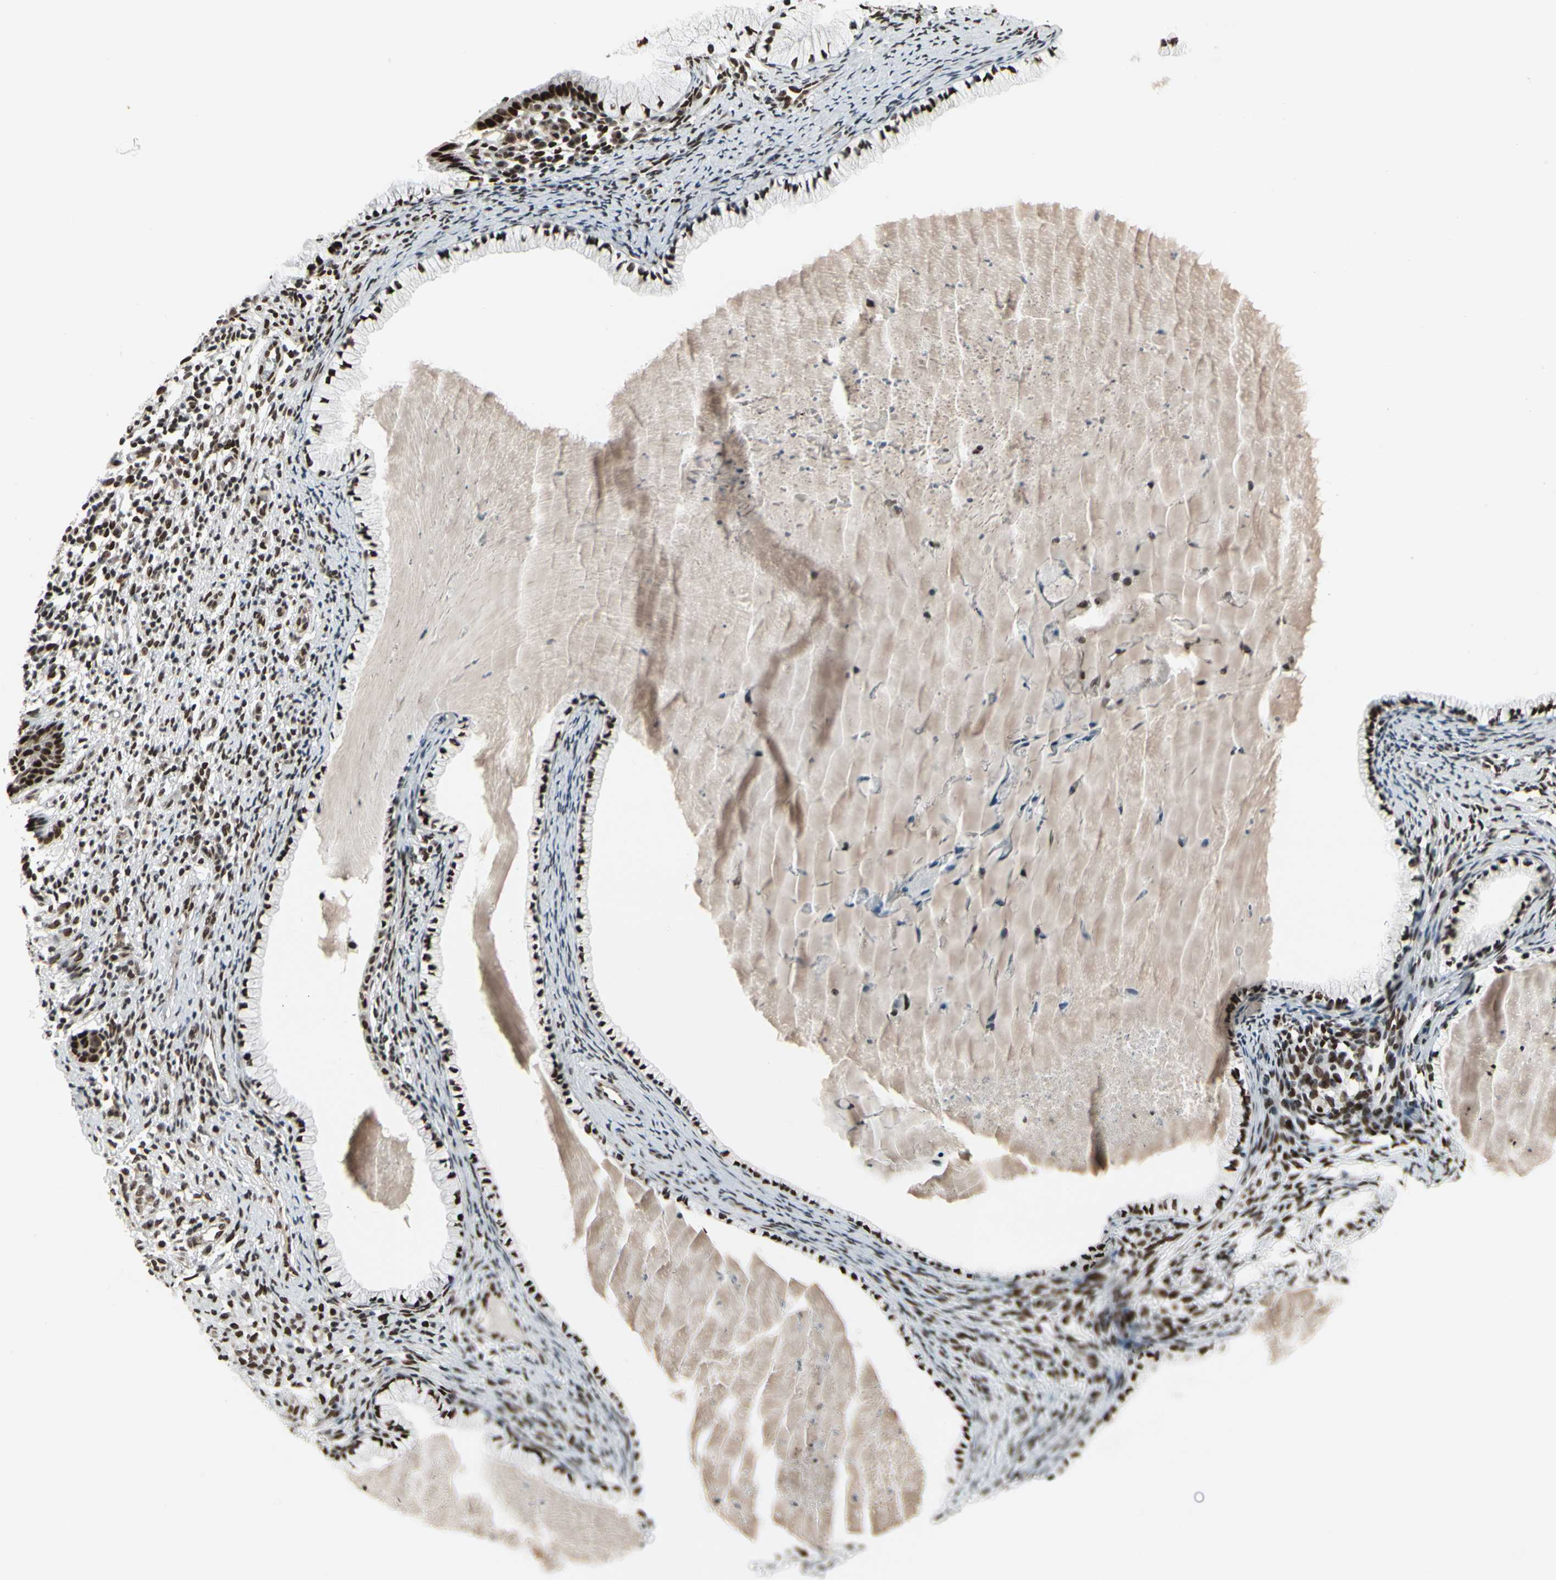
{"staining": {"intensity": "strong", "quantity": ">75%", "location": "nuclear"}, "tissue": "cervix", "cell_type": "Glandular cells", "image_type": "normal", "snomed": [{"axis": "morphology", "description": "Normal tissue, NOS"}, {"axis": "topography", "description": "Cervix"}], "caption": "Immunohistochemical staining of unremarkable cervix demonstrates strong nuclear protein expression in approximately >75% of glandular cells.", "gene": "HMG20A", "patient": {"sex": "female", "age": 70}}